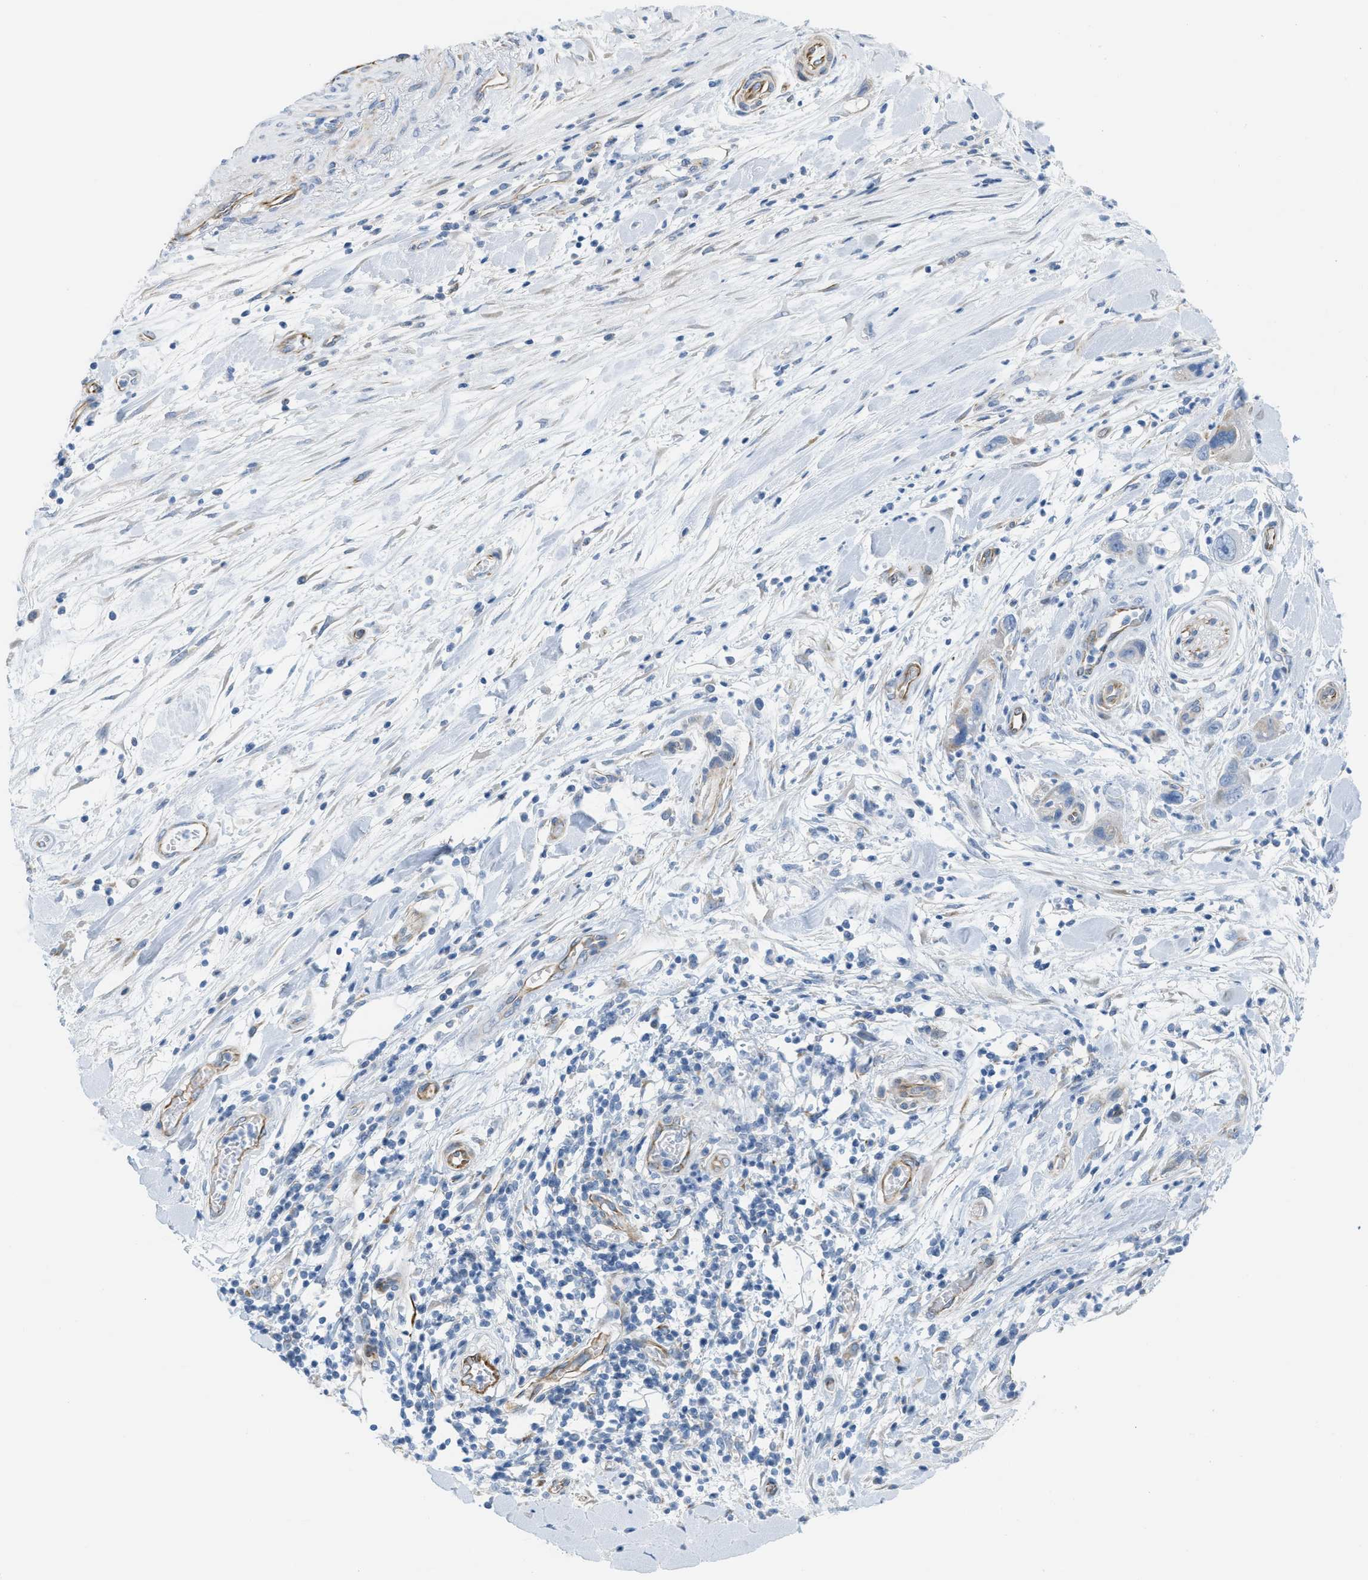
{"staining": {"intensity": "negative", "quantity": "none", "location": "none"}, "tissue": "pancreatic cancer", "cell_type": "Tumor cells", "image_type": "cancer", "snomed": [{"axis": "morphology", "description": "Adenocarcinoma, NOS"}, {"axis": "topography", "description": "Pancreas"}], "caption": "IHC micrograph of human pancreatic cancer stained for a protein (brown), which shows no positivity in tumor cells.", "gene": "SLC12A1", "patient": {"sex": "female", "age": 70}}